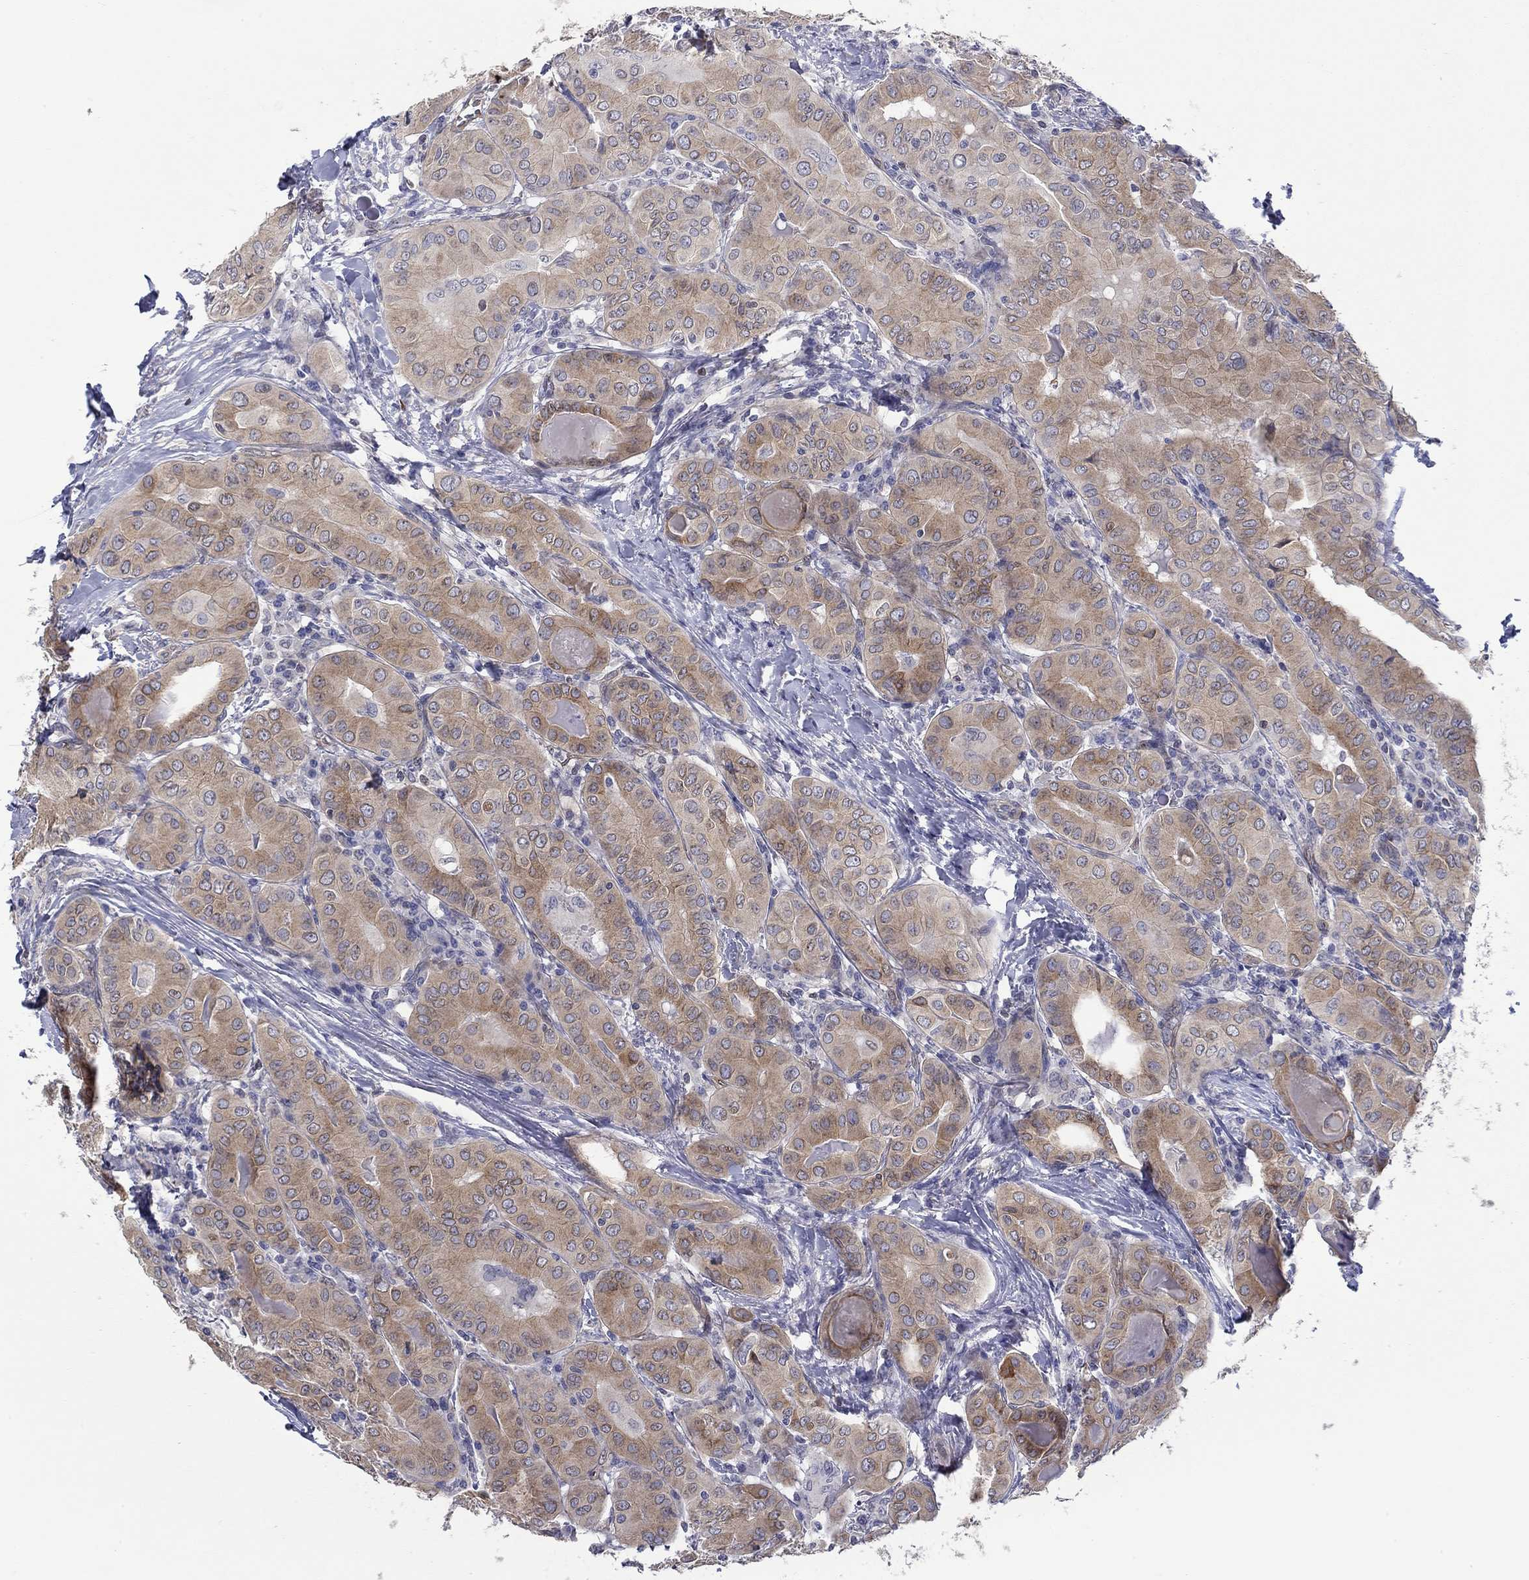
{"staining": {"intensity": "strong", "quantity": "25%-75%", "location": "cytoplasmic/membranous"}, "tissue": "thyroid cancer", "cell_type": "Tumor cells", "image_type": "cancer", "snomed": [{"axis": "morphology", "description": "Papillary adenocarcinoma, NOS"}, {"axis": "topography", "description": "Thyroid gland"}], "caption": "Protein staining of thyroid cancer tissue exhibits strong cytoplasmic/membranous positivity in approximately 25%-75% of tumor cells.", "gene": "ERMP1", "patient": {"sex": "female", "age": 37}}